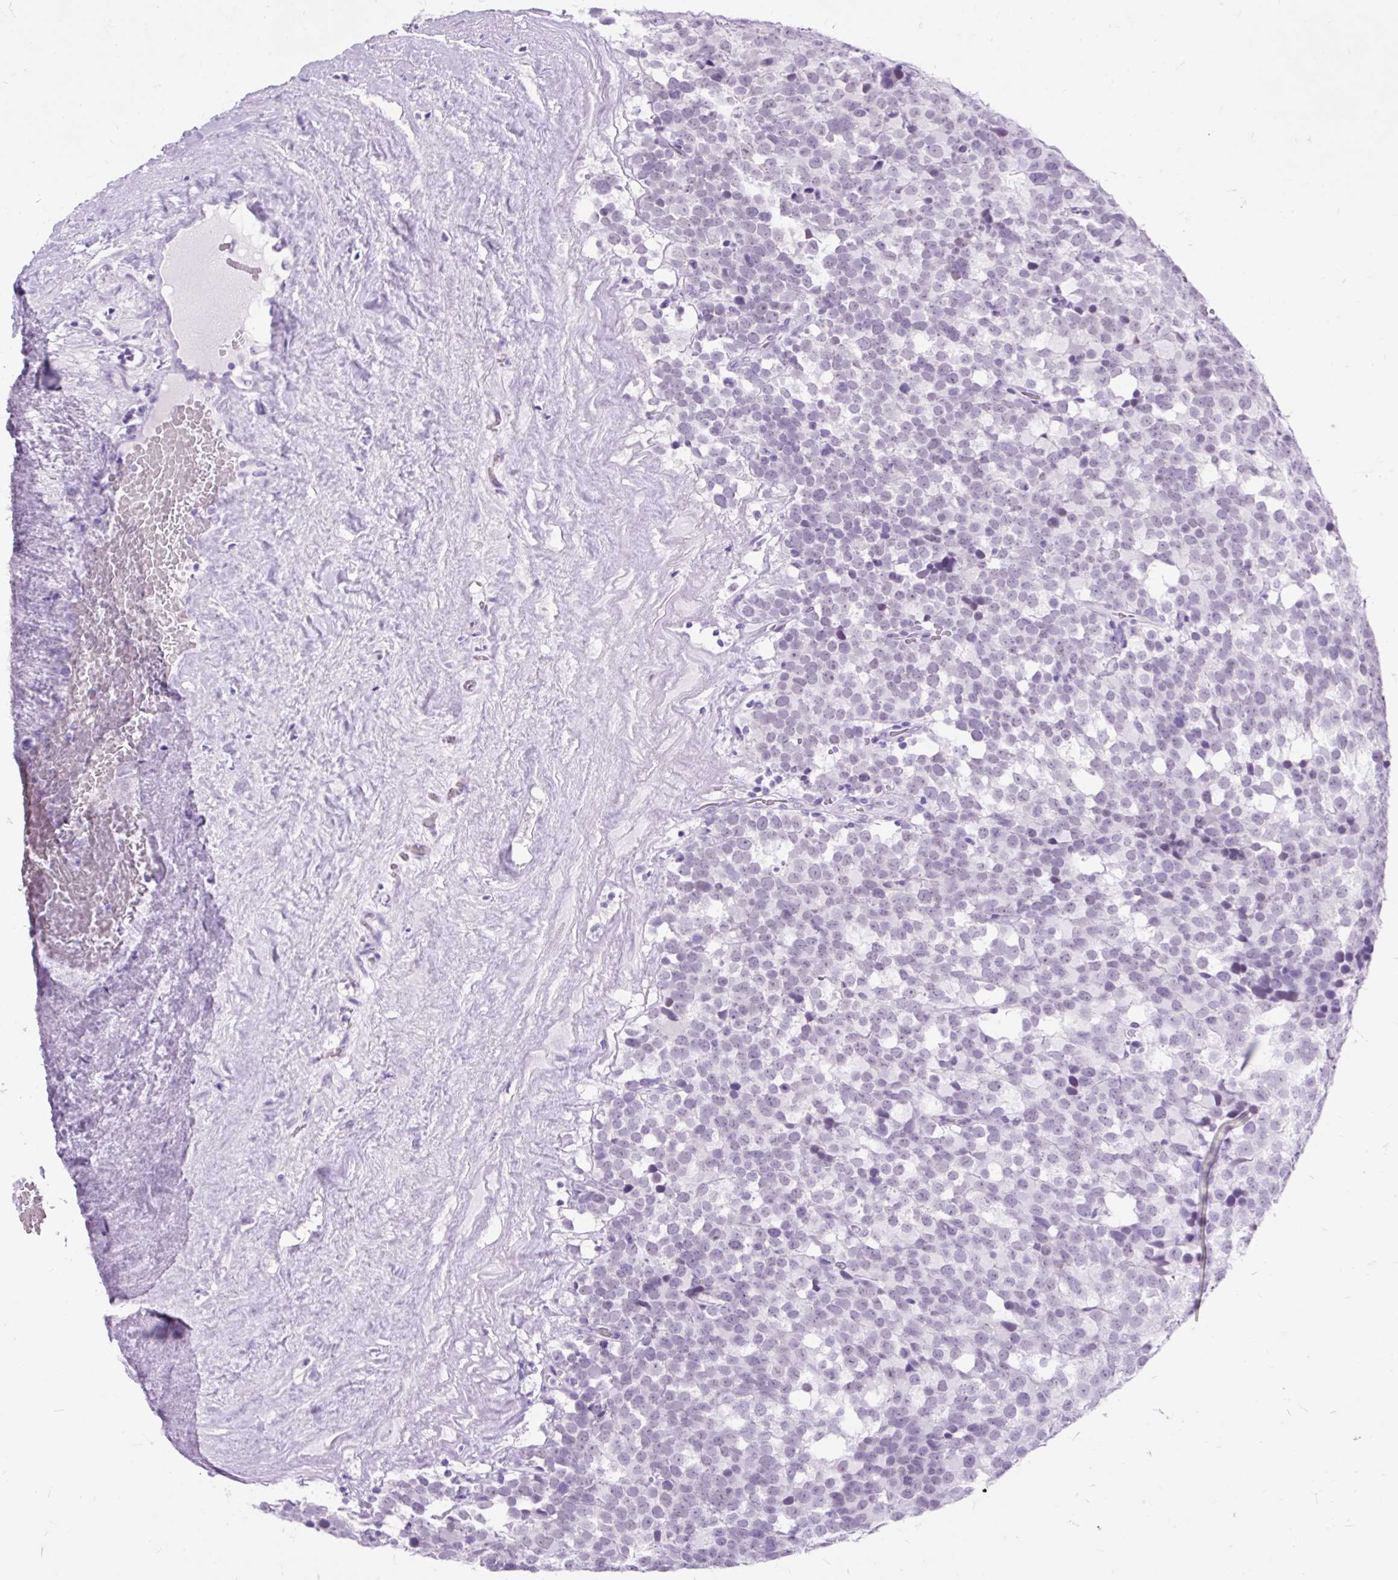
{"staining": {"intensity": "negative", "quantity": "none", "location": "none"}, "tissue": "testis cancer", "cell_type": "Tumor cells", "image_type": "cancer", "snomed": [{"axis": "morphology", "description": "Seminoma, NOS"}, {"axis": "topography", "description": "Testis"}], "caption": "Immunohistochemical staining of human seminoma (testis) reveals no significant staining in tumor cells.", "gene": "SCGB1A1", "patient": {"sex": "male", "age": 71}}